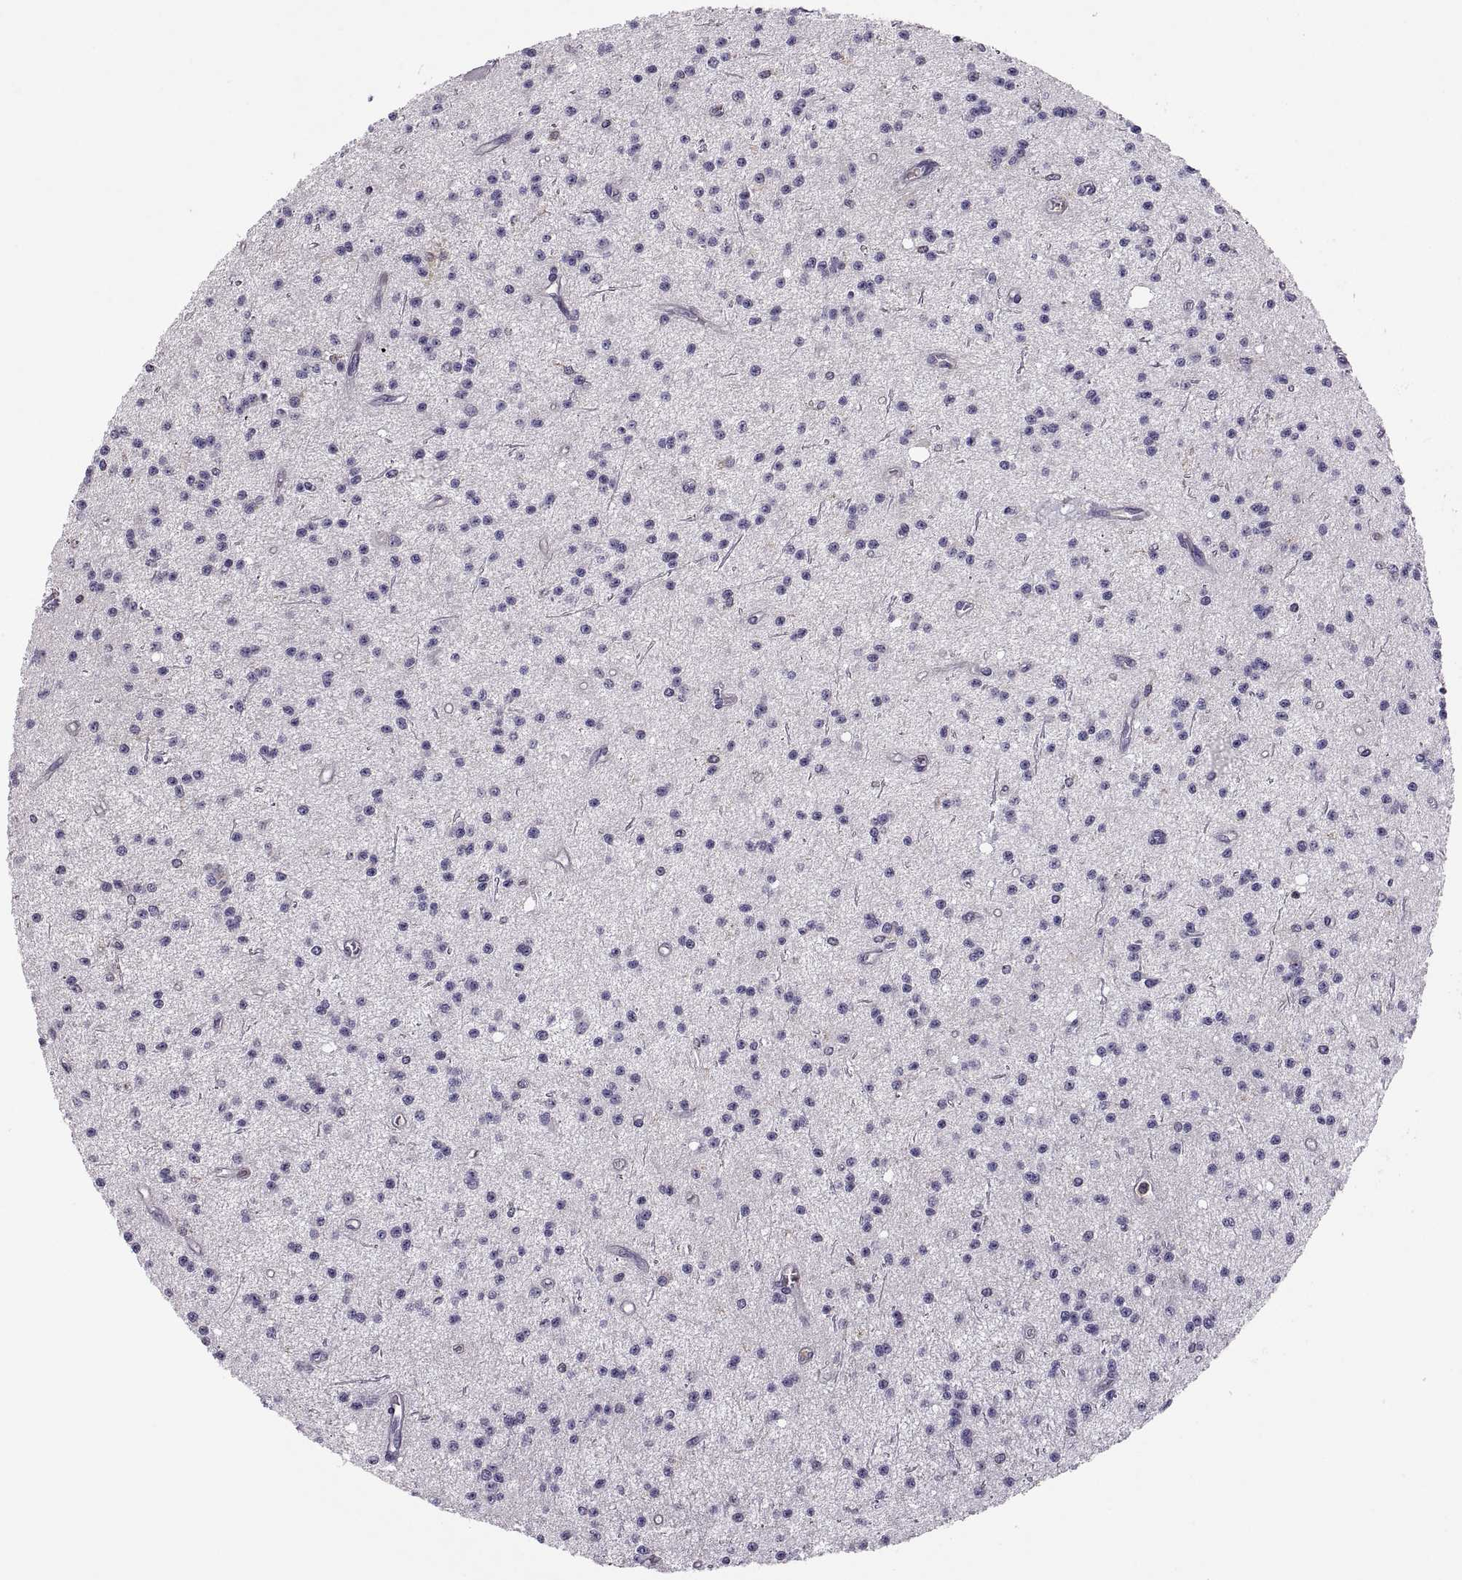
{"staining": {"intensity": "negative", "quantity": "none", "location": "none"}, "tissue": "glioma", "cell_type": "Tumor cells", "image_type": "cancer", "snomed": [{"axis": "morphology", "description": "Glioma, malignant, Low grade"}, {"axis": "topography", "description": "Brain"}], "caption": "This is an immunohistochemistry histopathology image of human low-grade glioma (malignant). There is no positivity in tumor cells.", "gene": "SPATA32", "patient": {"sex": "male", "age": 27}}